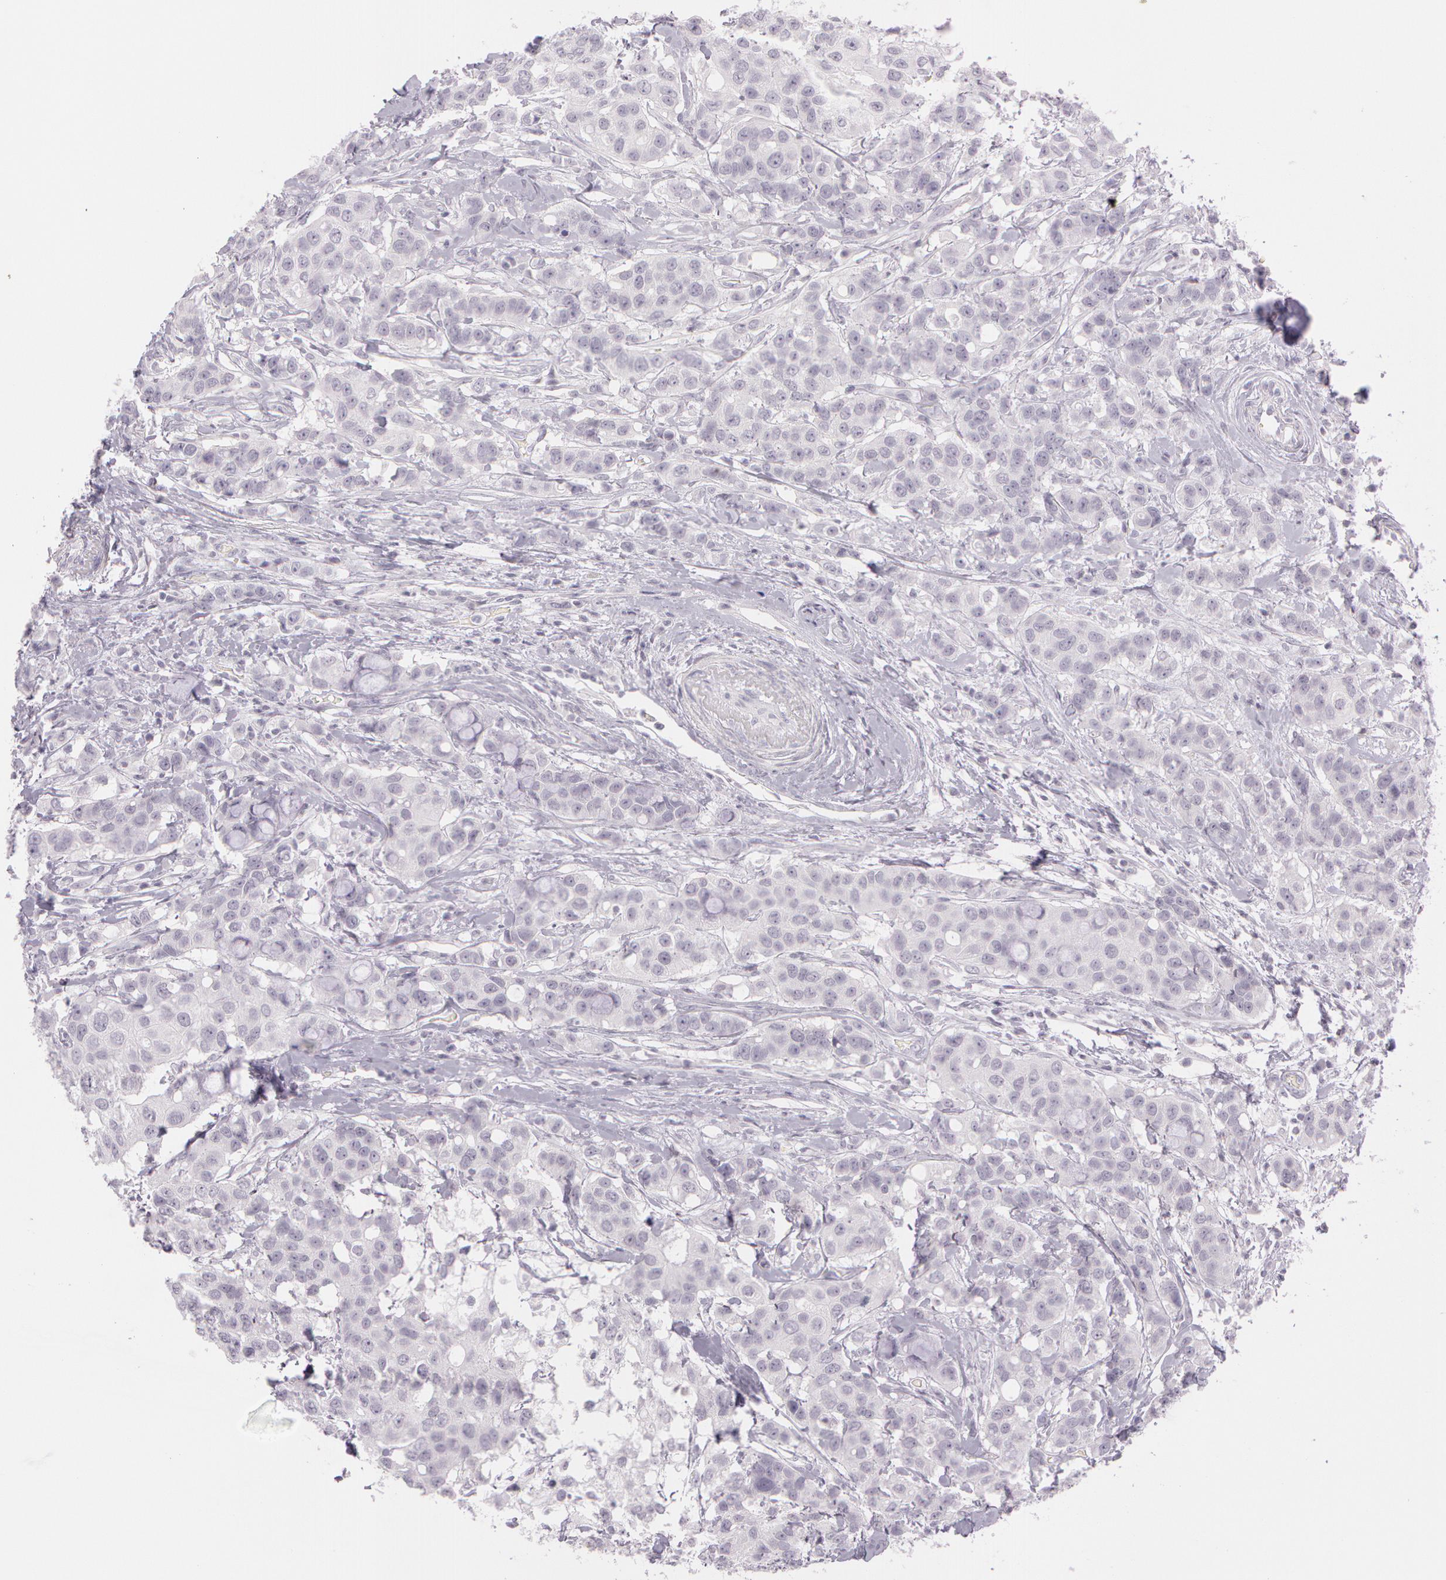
{"staining": {"intensity": "negative", "quantity": "none", "location": "none"}, "tissue": "breast cancer", "cell_type": "Tumor cells", "image_type": "cancer", "snomed": [{"axis": "morphology", "description": "Duct carcinoma"}, {"axis": "topography", "description": "Breast"}], "caption": "A photomicrograph of breast cancer (intraductal carcinoma) stained for a protein demonstrates no brown staining in tumor cells.", "gene": "OTC", "patient": {"sex": "female", "age": 27}}